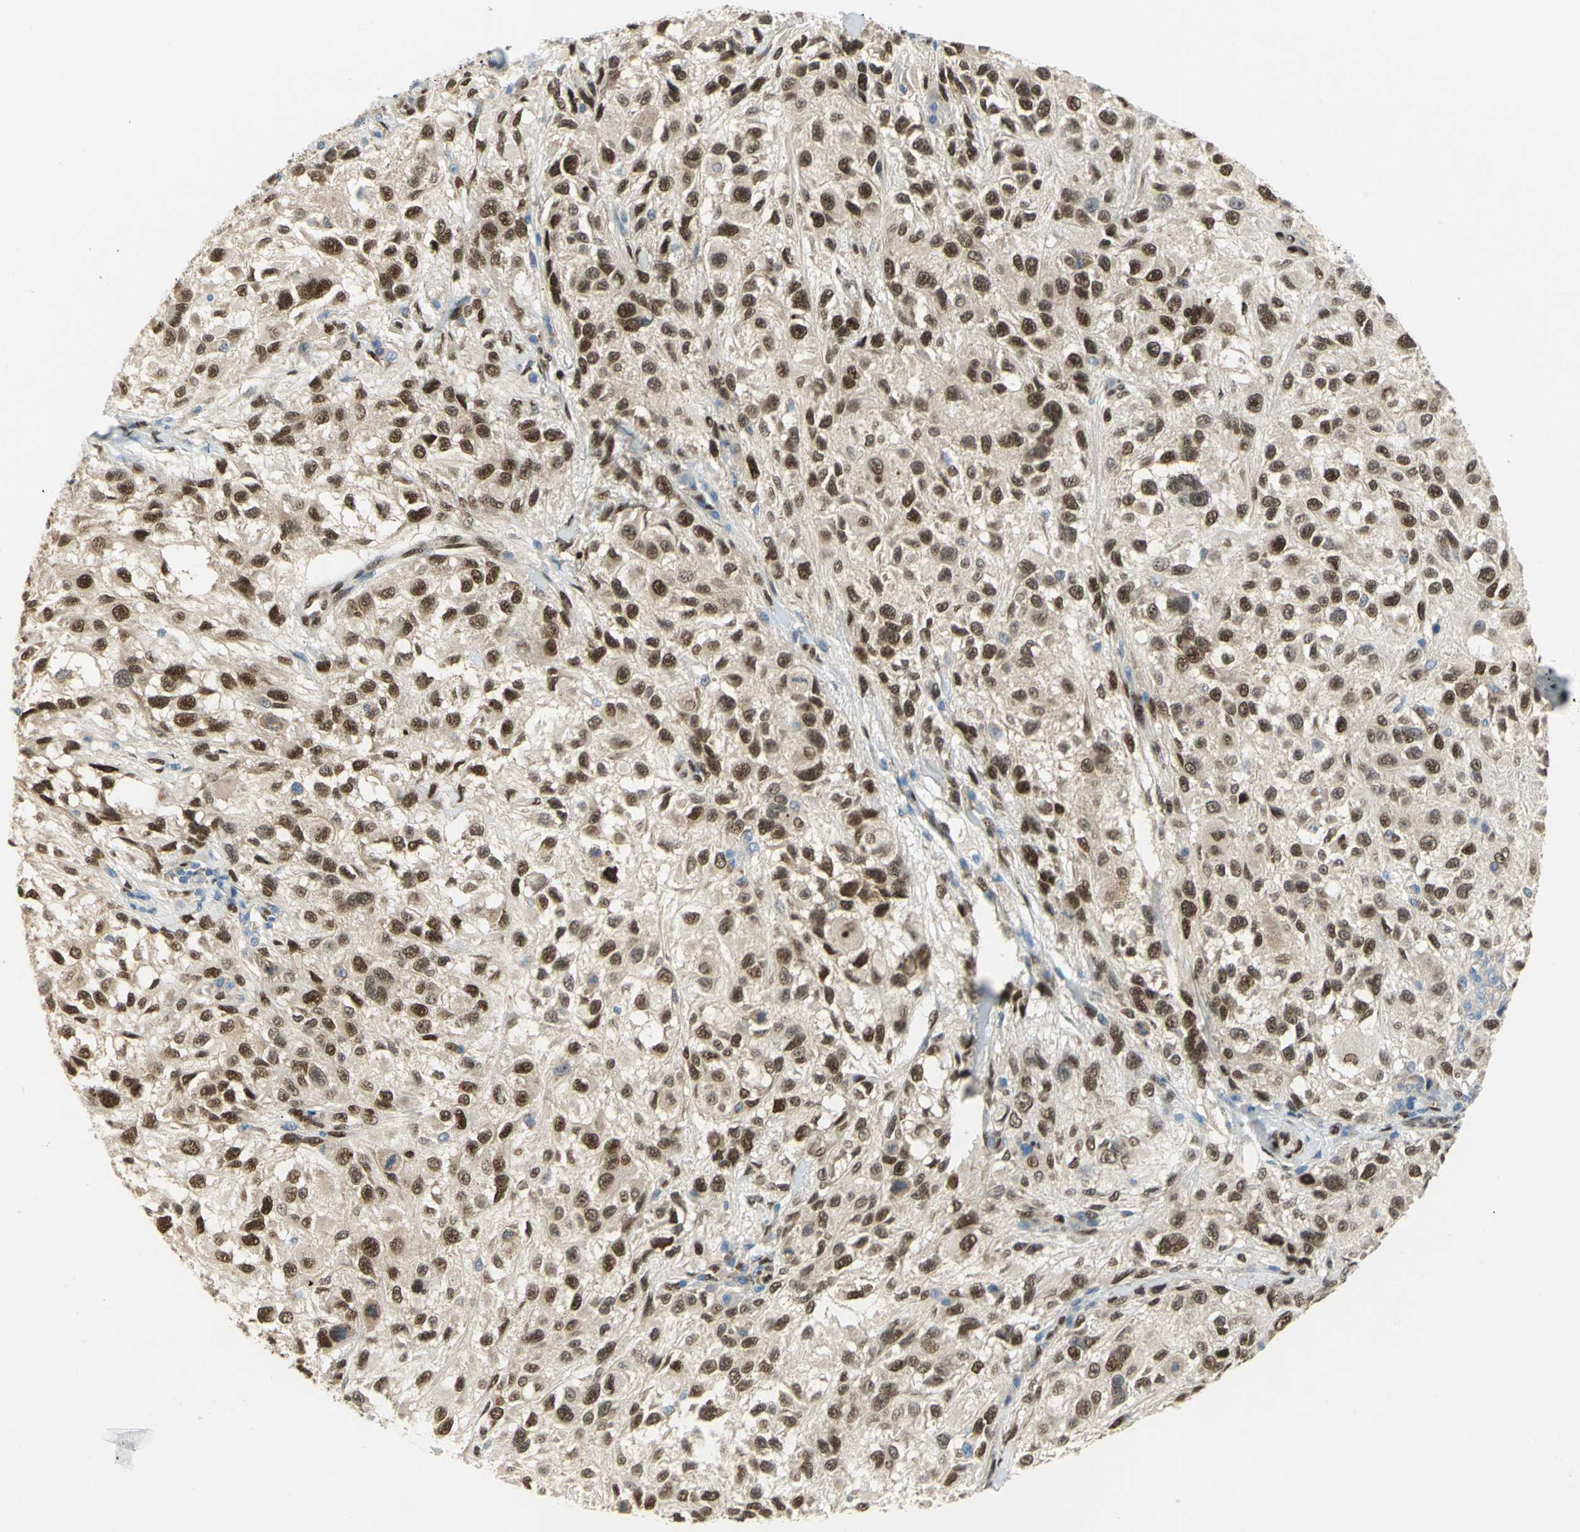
{"staining": {"intensity": "strong", "quantity": ">75%", "location": "cytoplasmic/membranous,nuclear"}, "tissue": "melanoma", "cell_type": "Tumor cells", "image_type": "cancer", "snomed": [{"axis": "morphology", "description": "Necrosis, NOS"}, {"axis": "morphology", "description": "Malignant melanoma, NOS"}, {"axis": "topography", "description": "Skin"}], "caption": "Immunohistochemistry (IHC) histopathology image of neoplastic tissue: malignant melanoma stained using immunohistochemistry demonstrates high levels of strong protein expression localized specifically in the cytoplasmic/membranous and nuclear of tumor cells, appearing as a cytoplasmic/membranous and nuclear brown color.", "gene": "RBFOX2", "patient": {"sex": "female", "age": 87}}